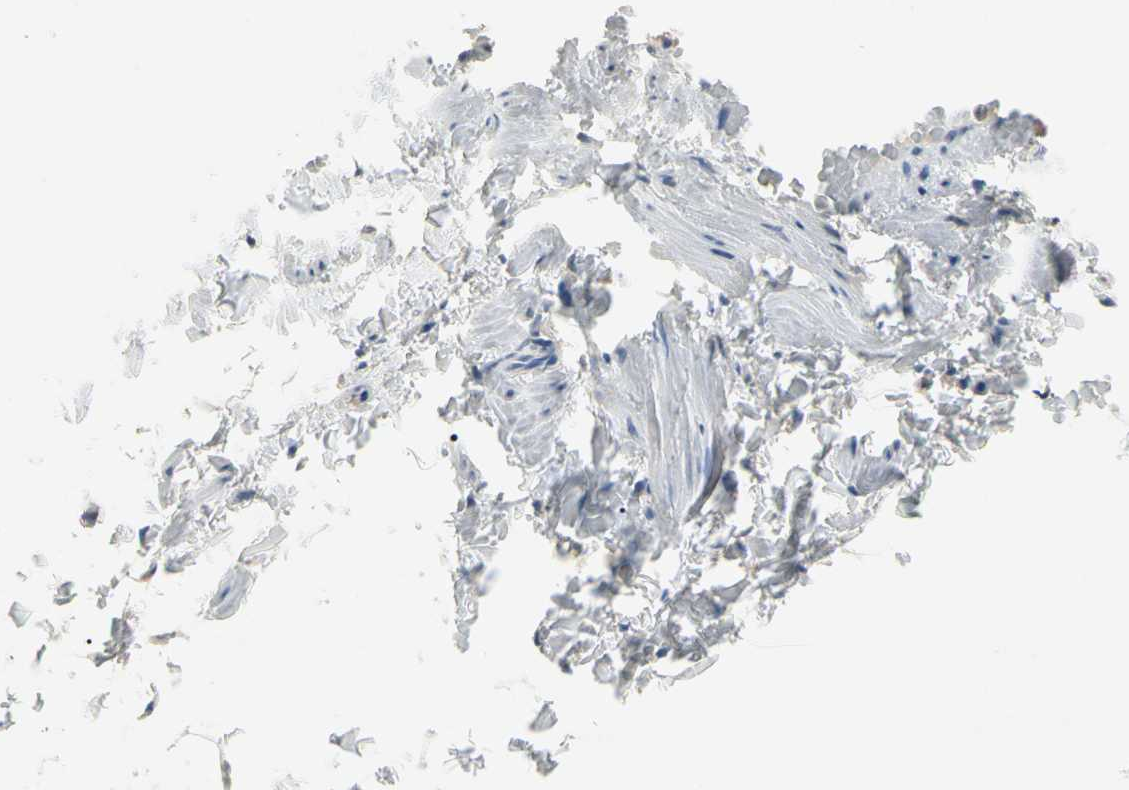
{"staining": {"intensity": "negative", "quantity": "none", "location": "none"}, "tissue": "adipose tissue", "cell_type": "Adipocytes", "image_type": "normal", "snomed": [{"axis": "morphology", "description": "Normal tissue, NOS"}, {"axis": "topography", "description": "Vascular tissue"}], "caption": "Immunohistochemical staining of benign human adipose tissue reveals no significant staining in adipocytes.", "gene": "GAS6", "patient": {"sex": "male", "age": 41}}